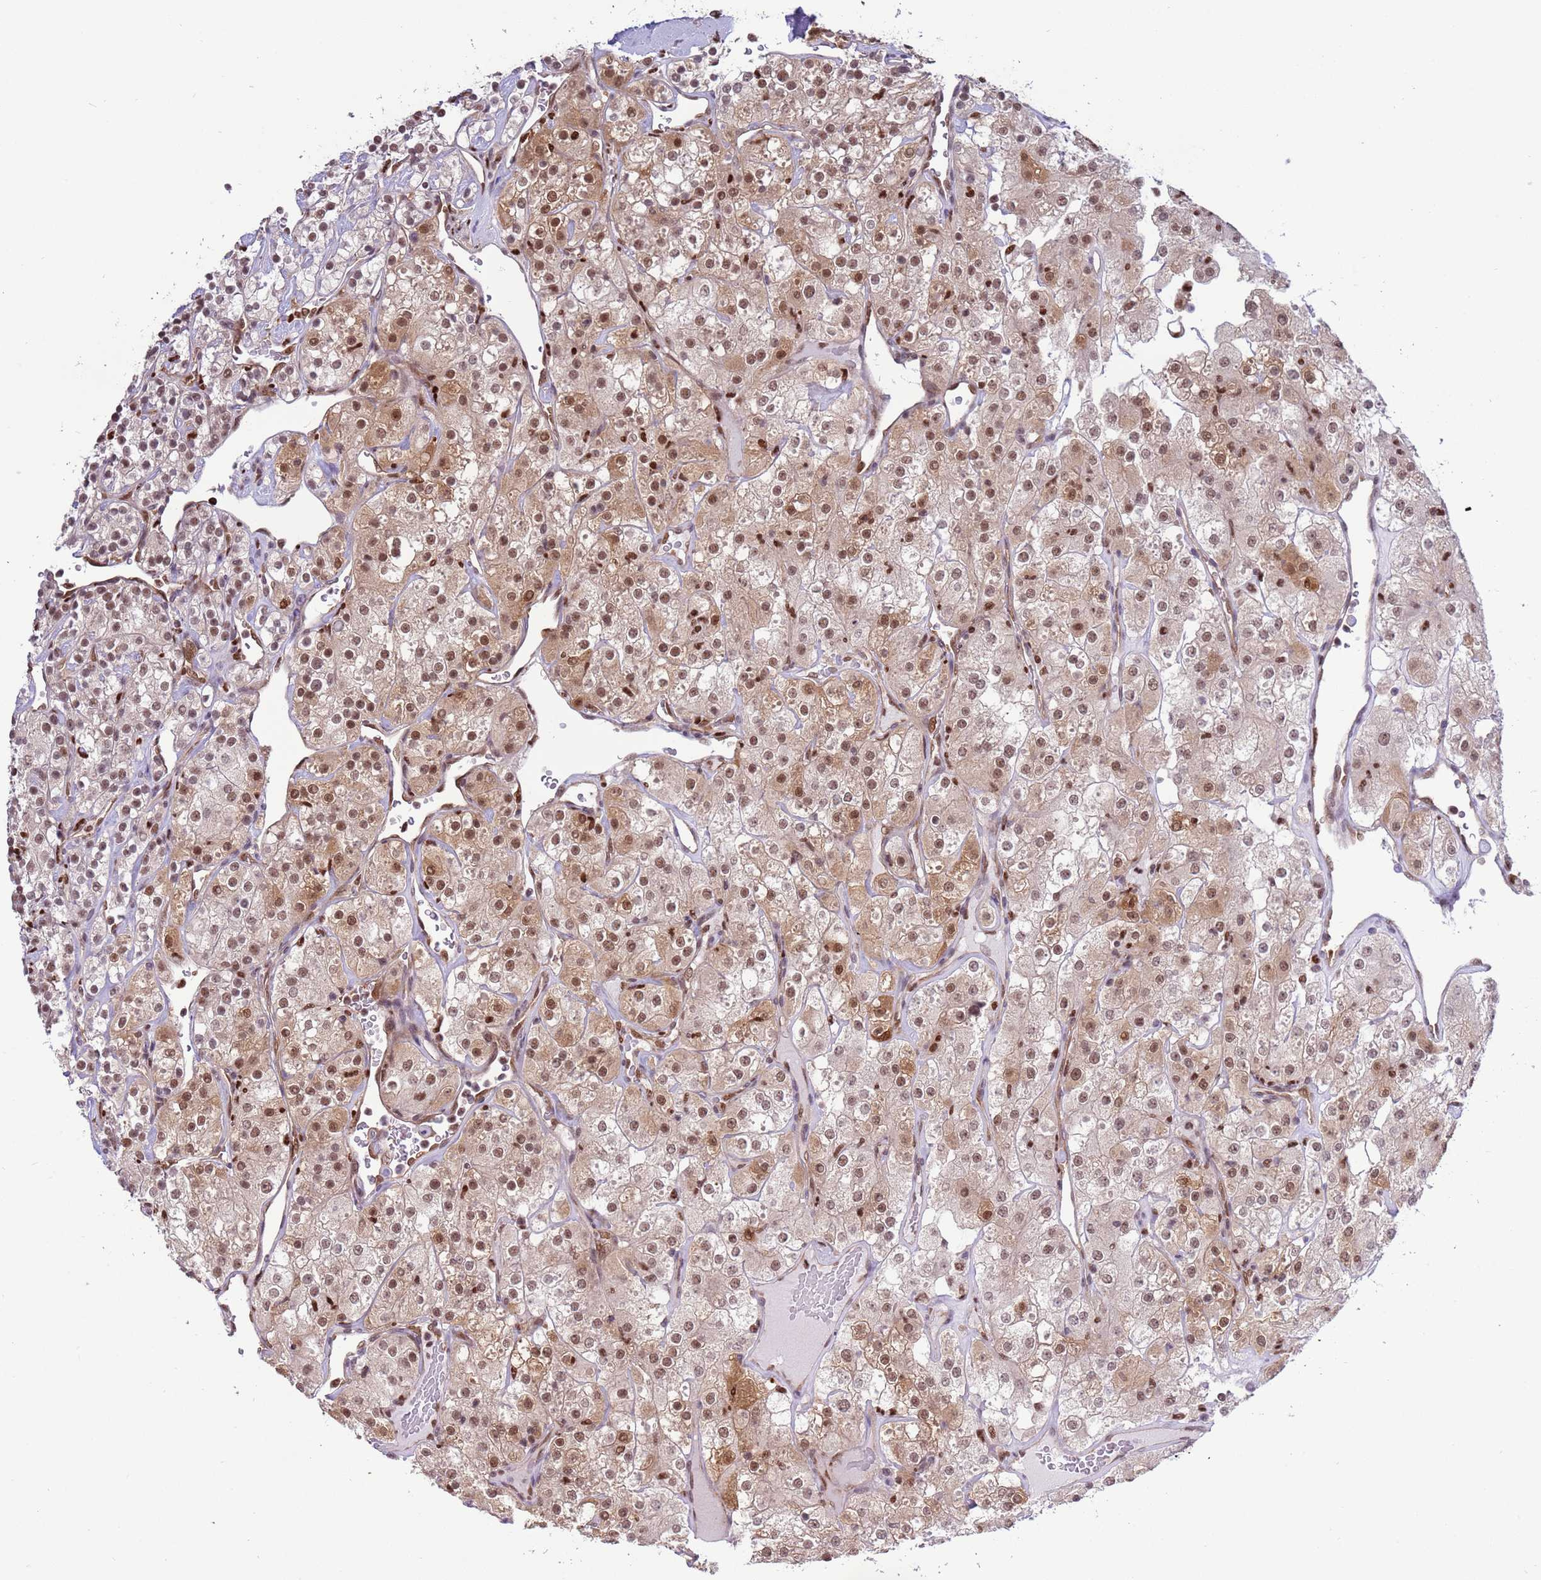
{"staining": {"intensity": "moderate", "quantity": ">75%", "location": "cytoplasmic/membranous,nuclear"}, "tissue": "renal cancer", "cell_type": "Tumor cells", "image_type": "cancer", "snomed": [{"axis": "morphology", "description": "Adenocarcinoma, NOS"}, {"axis": "topography", "description": "Kidney"}], "caption": "Moderate cytoplasmic/membranous and nuclear protein staining is present in approximately >75% of tumor cells in renal adenocarcinoma. (DAB (3,3'-diaminobenzidine) = brown stain, brightfield microscopy at high magnification).", "gene": "PRPF6", "patient": {"sex": "male", "age": 77}}